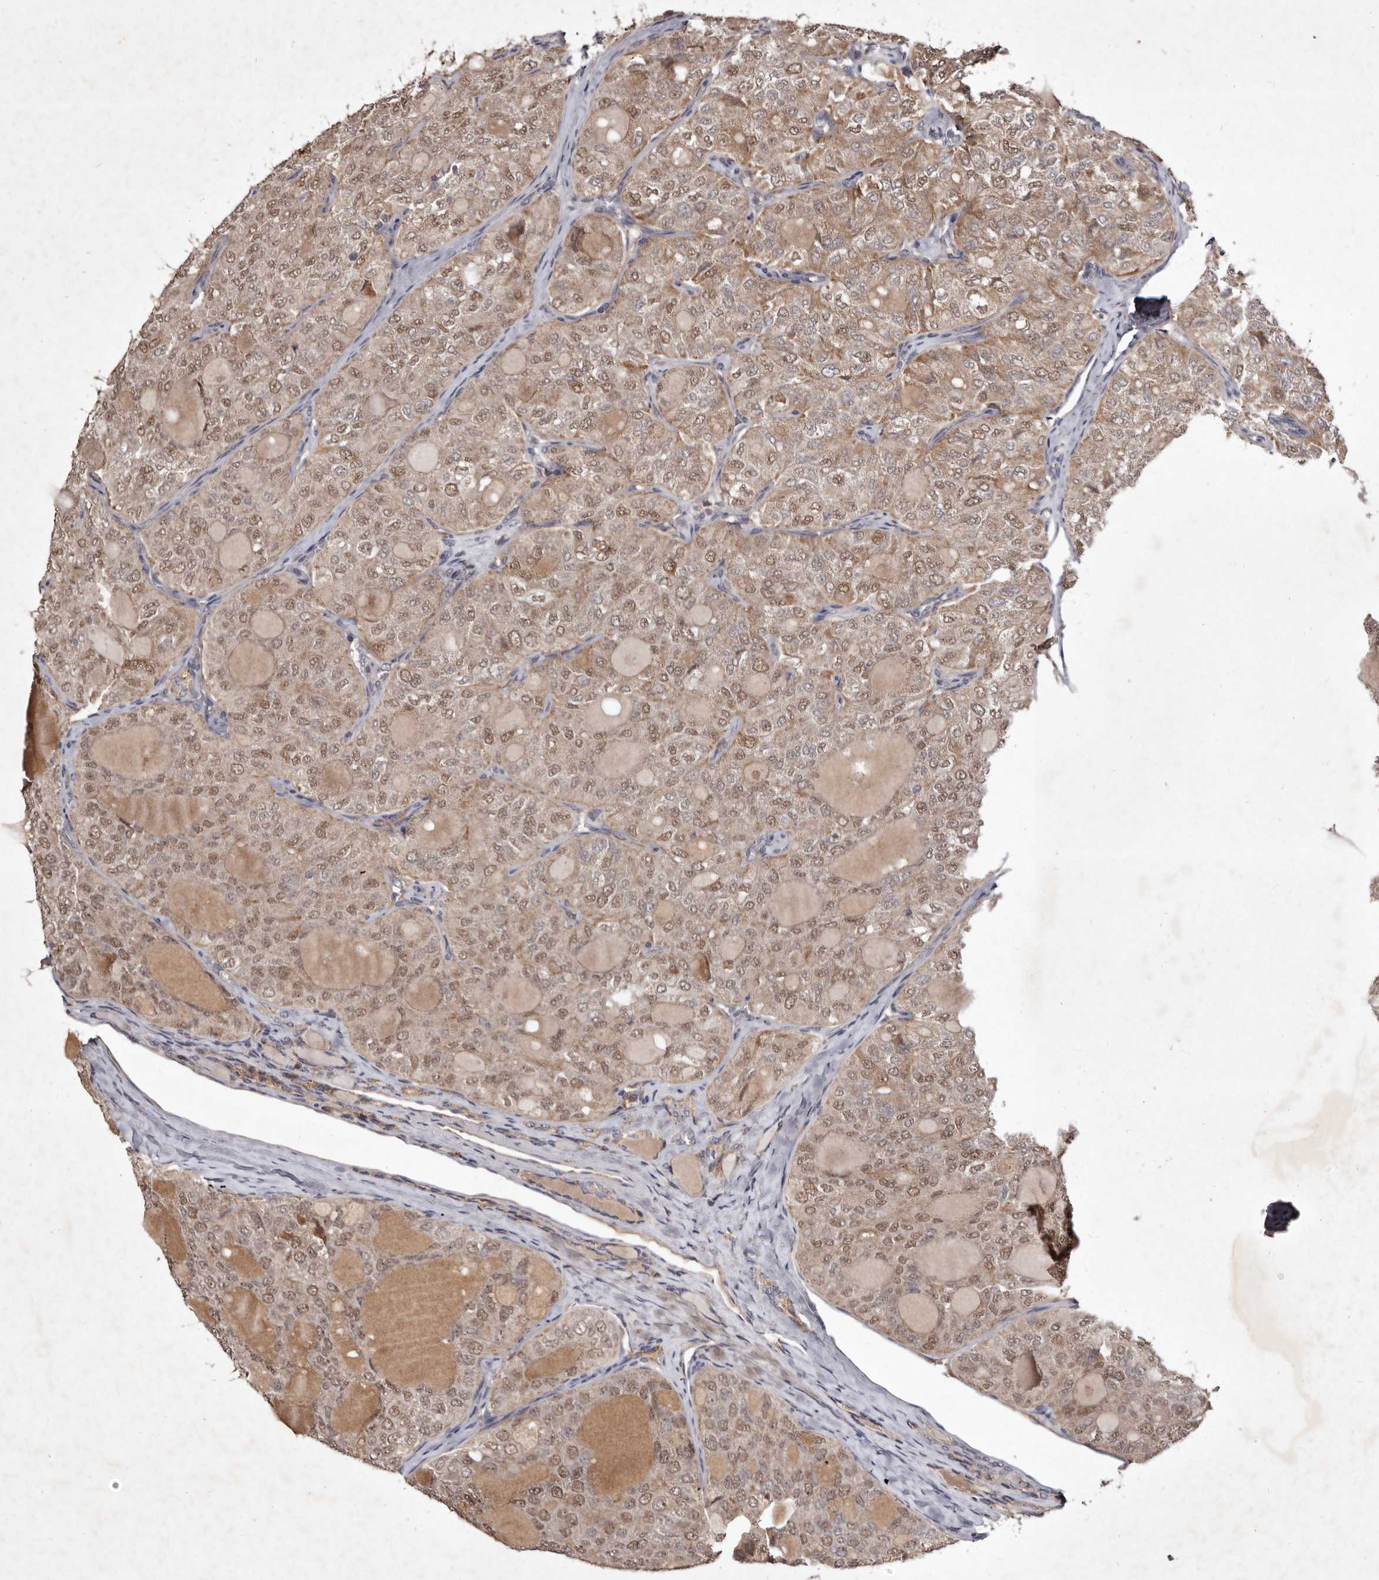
{"staining": {"intensity": "weak", "quantity": ">75%", "location": "cytoplasmic/membranous,nuclear"}, "tissue": "thyroid cancer", "cell_type": "Tumor cells", "image_type": "cancer", "snomed": [{"axis": "morphology", "description": "Follicular adenoma carcinoma, NOS"}, {"axis": "topography", "description": "Thyroid gland"}], "caption": "Immunohistochemistry (IHC) (DAB (3,3'-diaminobenzidine)) staining of human follicular adenoma carcinoma (thyroid) exhibits weak cytoplasmic/membranous and nuclear protein expression in about >75% of tumor cells.", "gene": "FLAD1", "patient": {"sex": "male", "age": 75}}